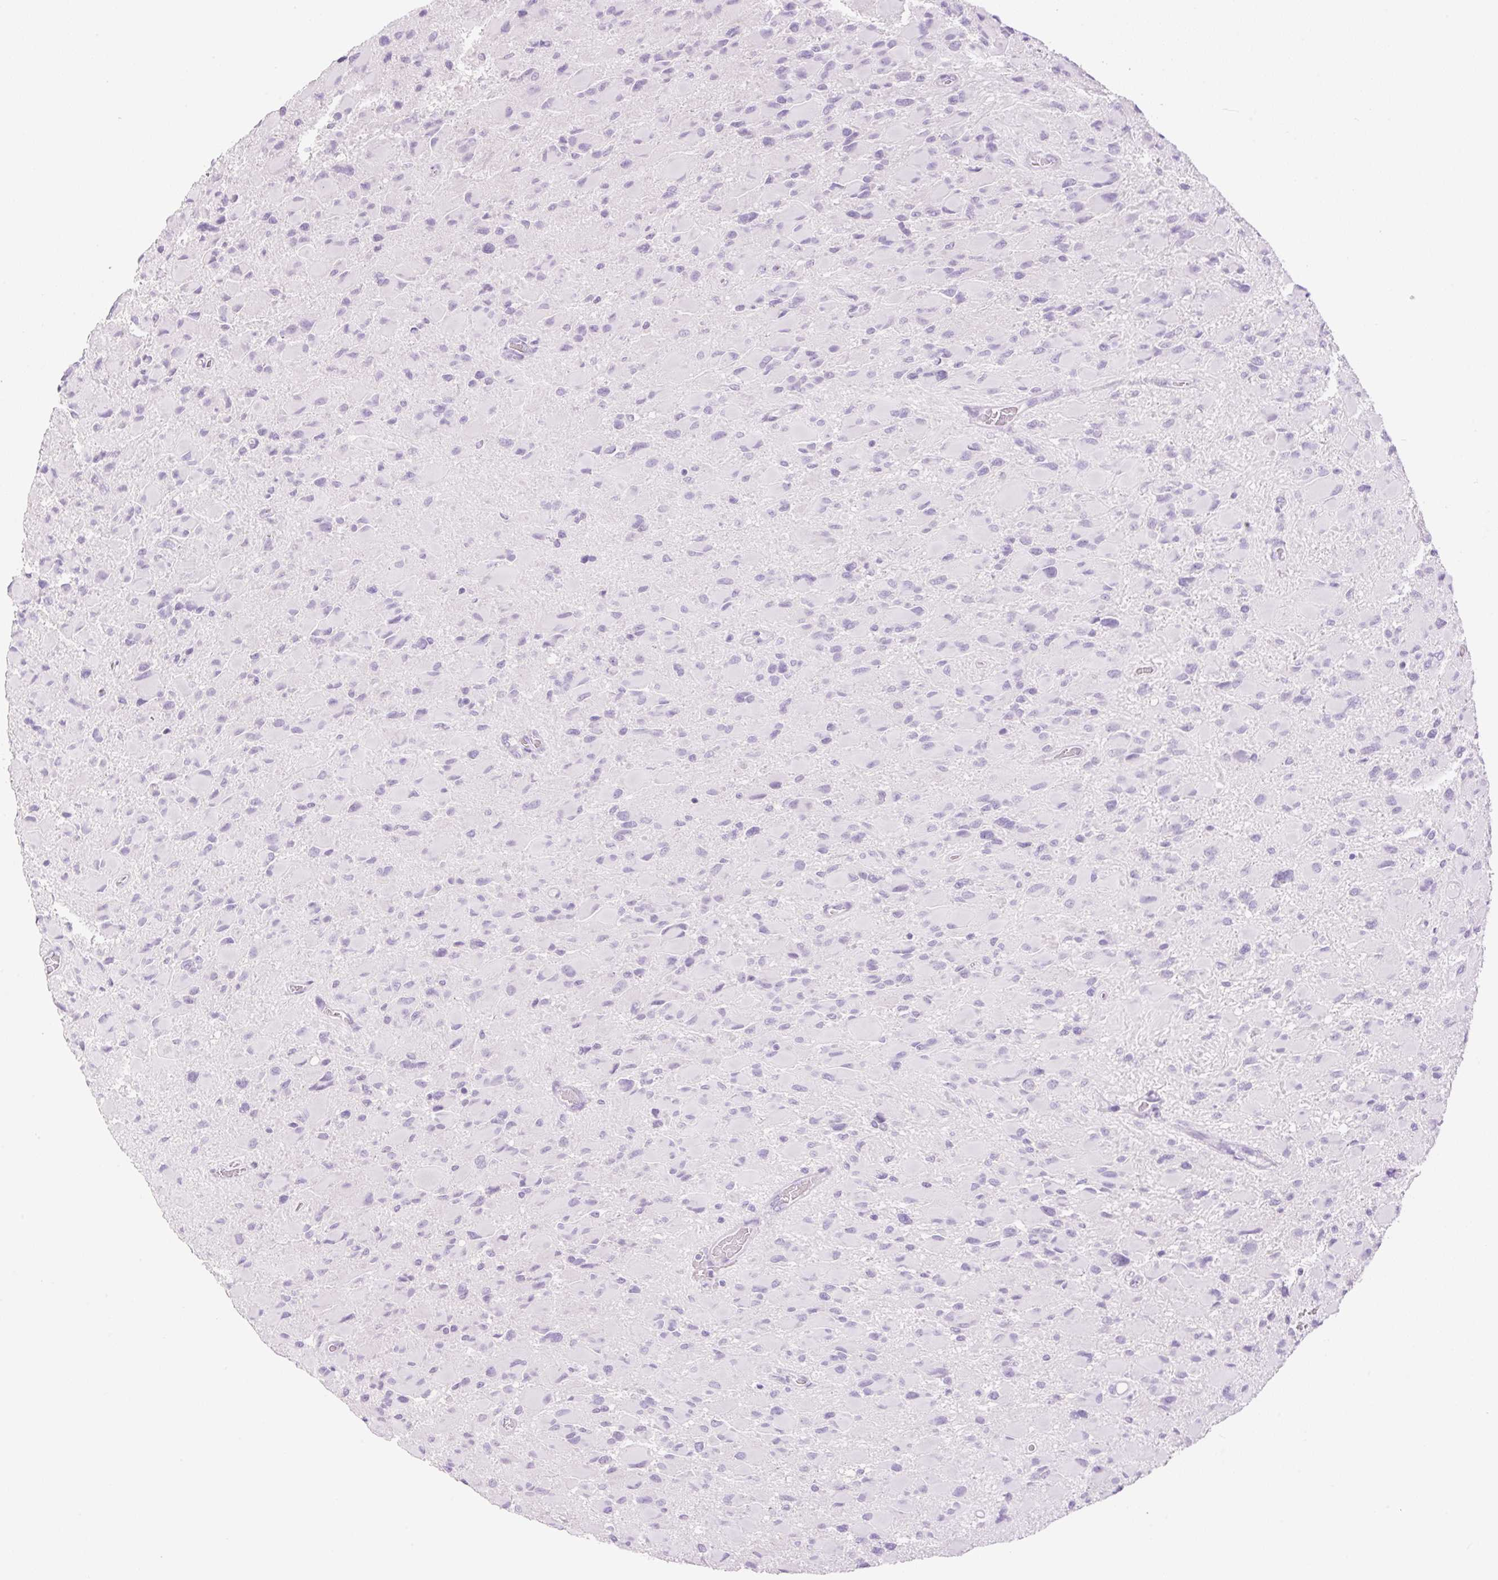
{"staining": {"intensity": "negative", "quantity": "none", "location": "none"}, "tissue": "glioma", "cell_type": "Tumor cells", "image_type": "cancer", "snomed": [{"axis": "morphology", "description": "Glioma, malignant, High grade"}, {"axis": "topography", "description": "Cerebral cortex"}], "caption": "A histopathology image of human malignant high-grade glioma is negative for staining in tumor cells.", "gene": "SP140L", "patient": {"sex": "female", "age": 36}}